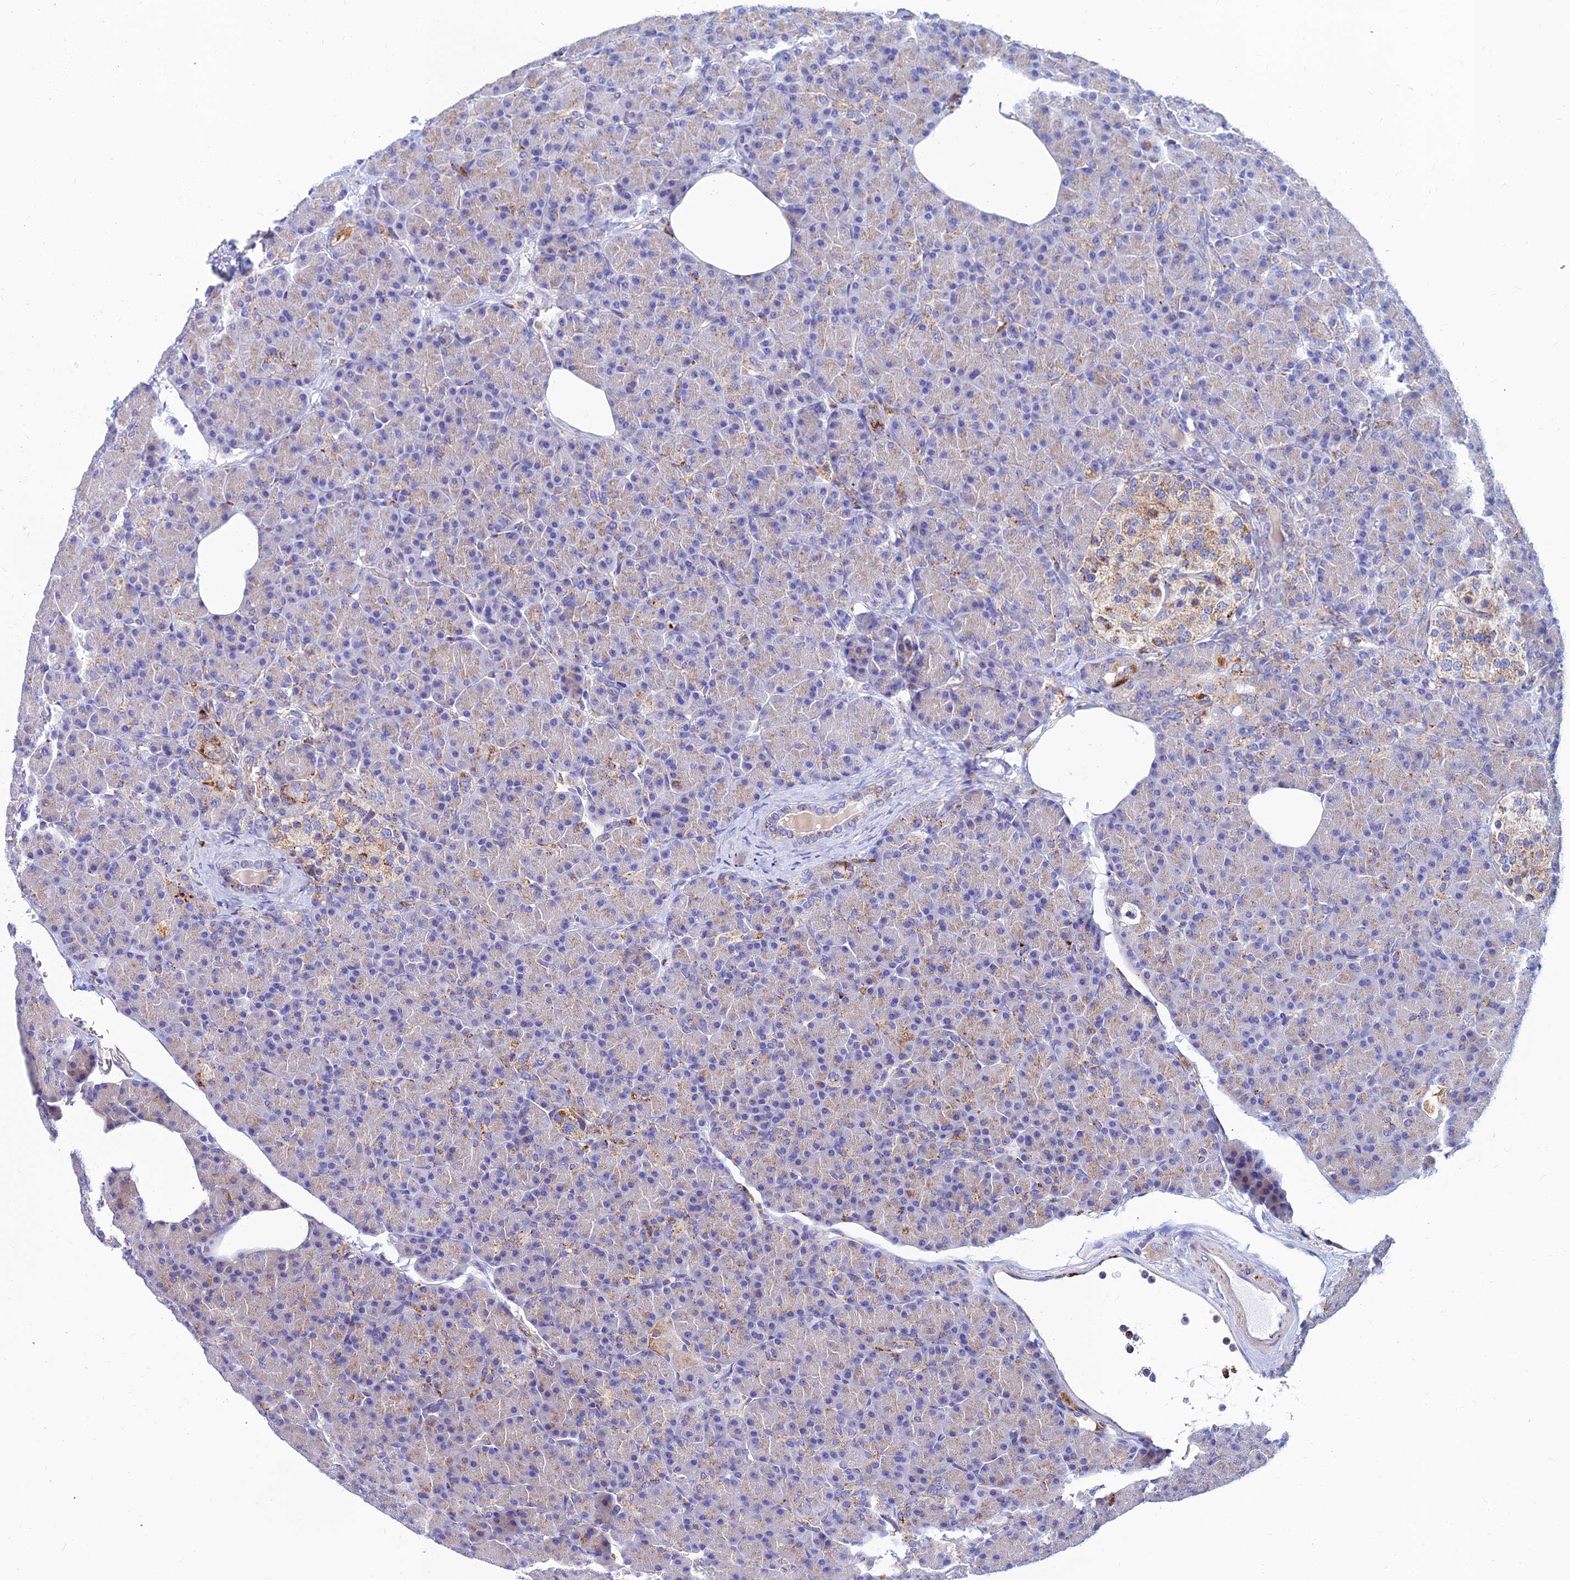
{"staining": {"intensity": "moderate", "quantity": "25%-75%", "location": "cytoplasmic/membranous"}, "tissue": "pancreas", "cell_type": "Exocrine glandular cells", "image_type": "normal", "snomed": [{"axis": "morphology", "description": "Normal tissue, NOS"}, {"axis": "topography", "description": "Pancreas"}], "caption": "DAB (3,3'-diaminobenzidine) immunohistochemical staining of unremarkable pancreas displays moderate cytoplasmic/membranous protein staining in about 25%-75% of exocrine glandular cells.", "gene": "SPNS1", "patient": {"sex": "female", "age": 43}}